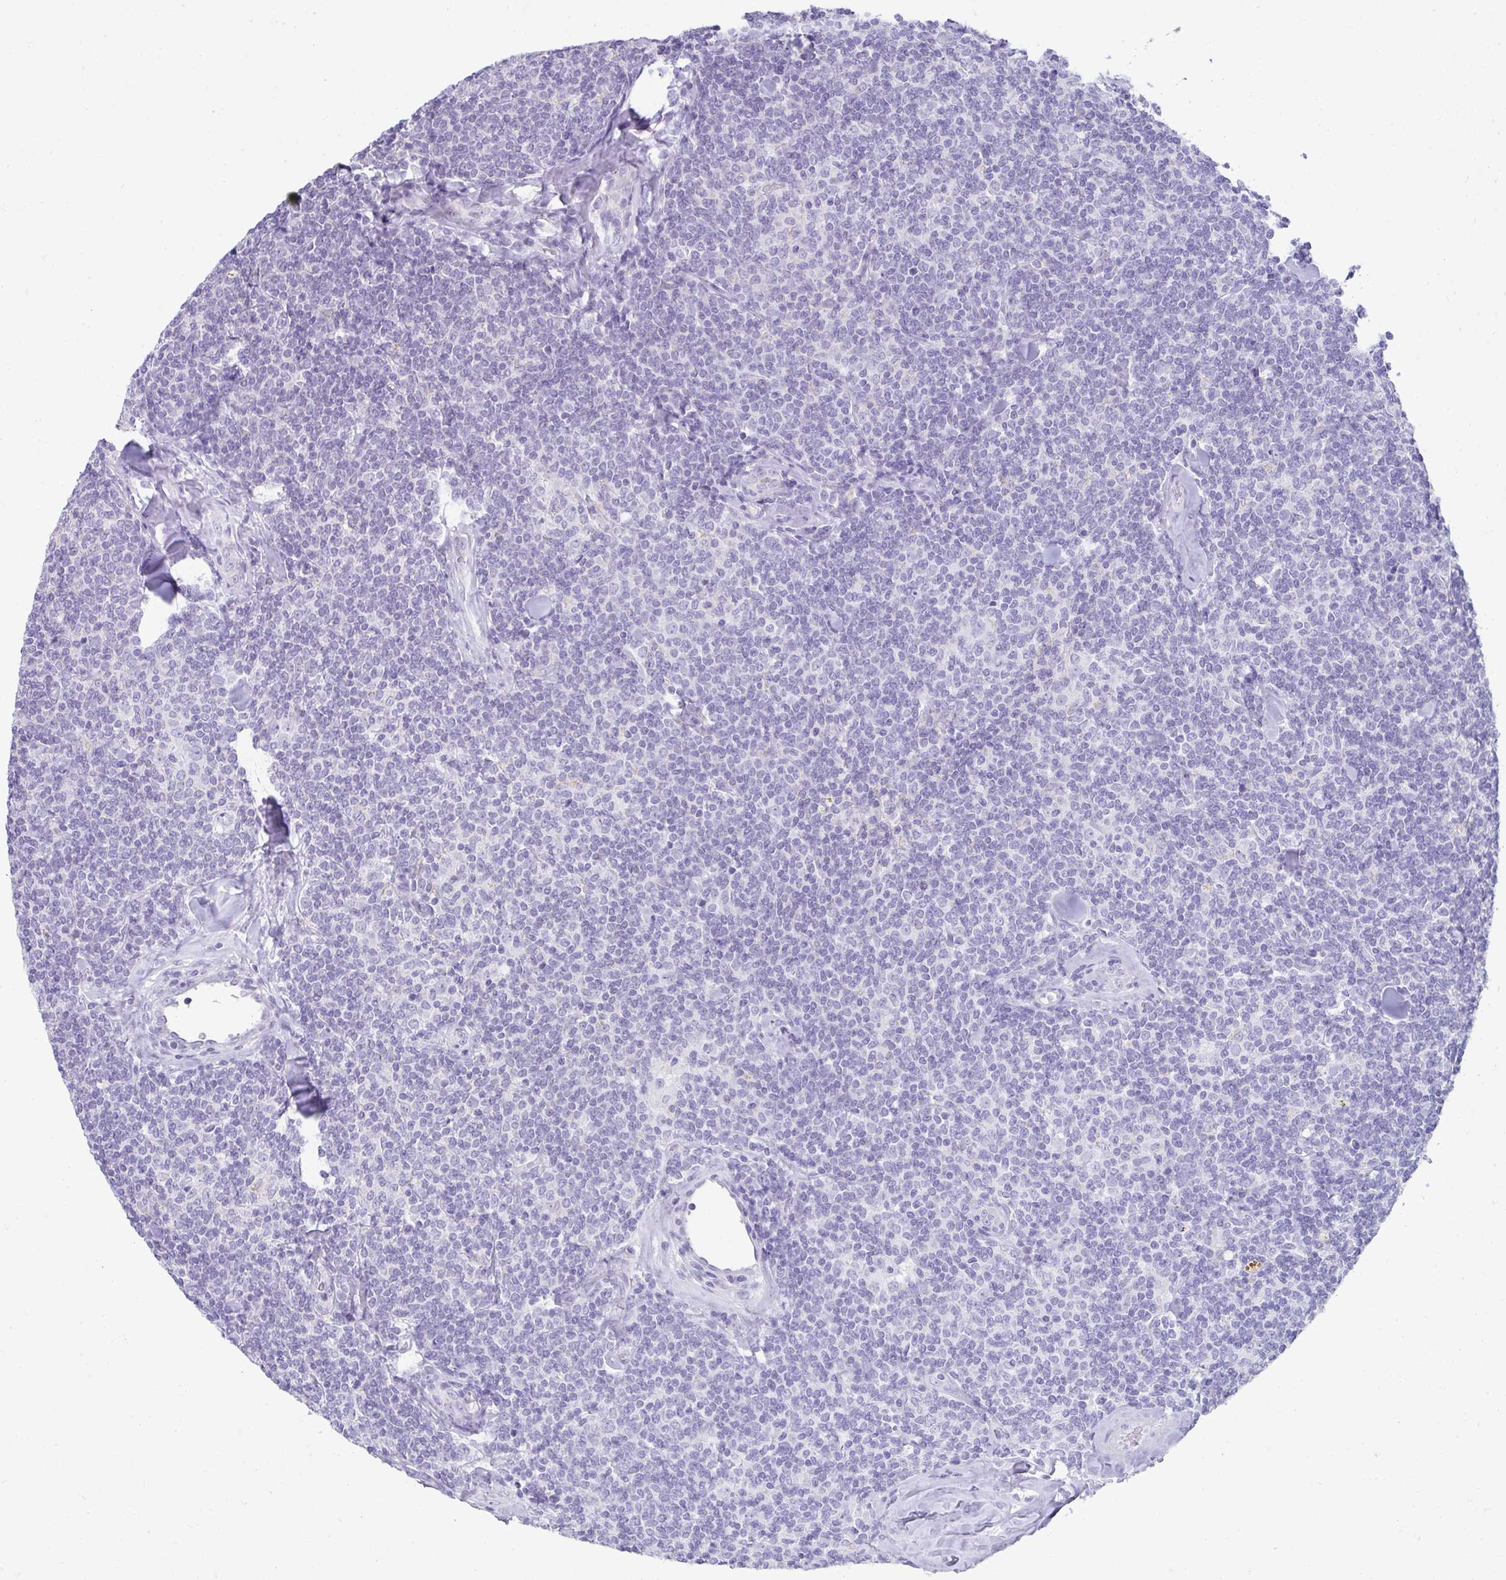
{"staining": {"intensity": "negative", "quantity": "none", "location": "none"}, "tissue": "lymphoma", "cell_type": "Tumor cells", "image_type": "cancer", "snomed": [{"axis": "morphology", "description": "Malignant lymphoma, non-Hodgkin's type, Low grade"}, {"axis": "topography", "description": "Lymph node"}], "caption": "This is an immunohistochemistry image of human low-grade malignant lymphoma, non-Hodgkin's type. There is no expression in tumor cells.", "gene": "RLF", "patient": {"sex": "female", "age": 56}}